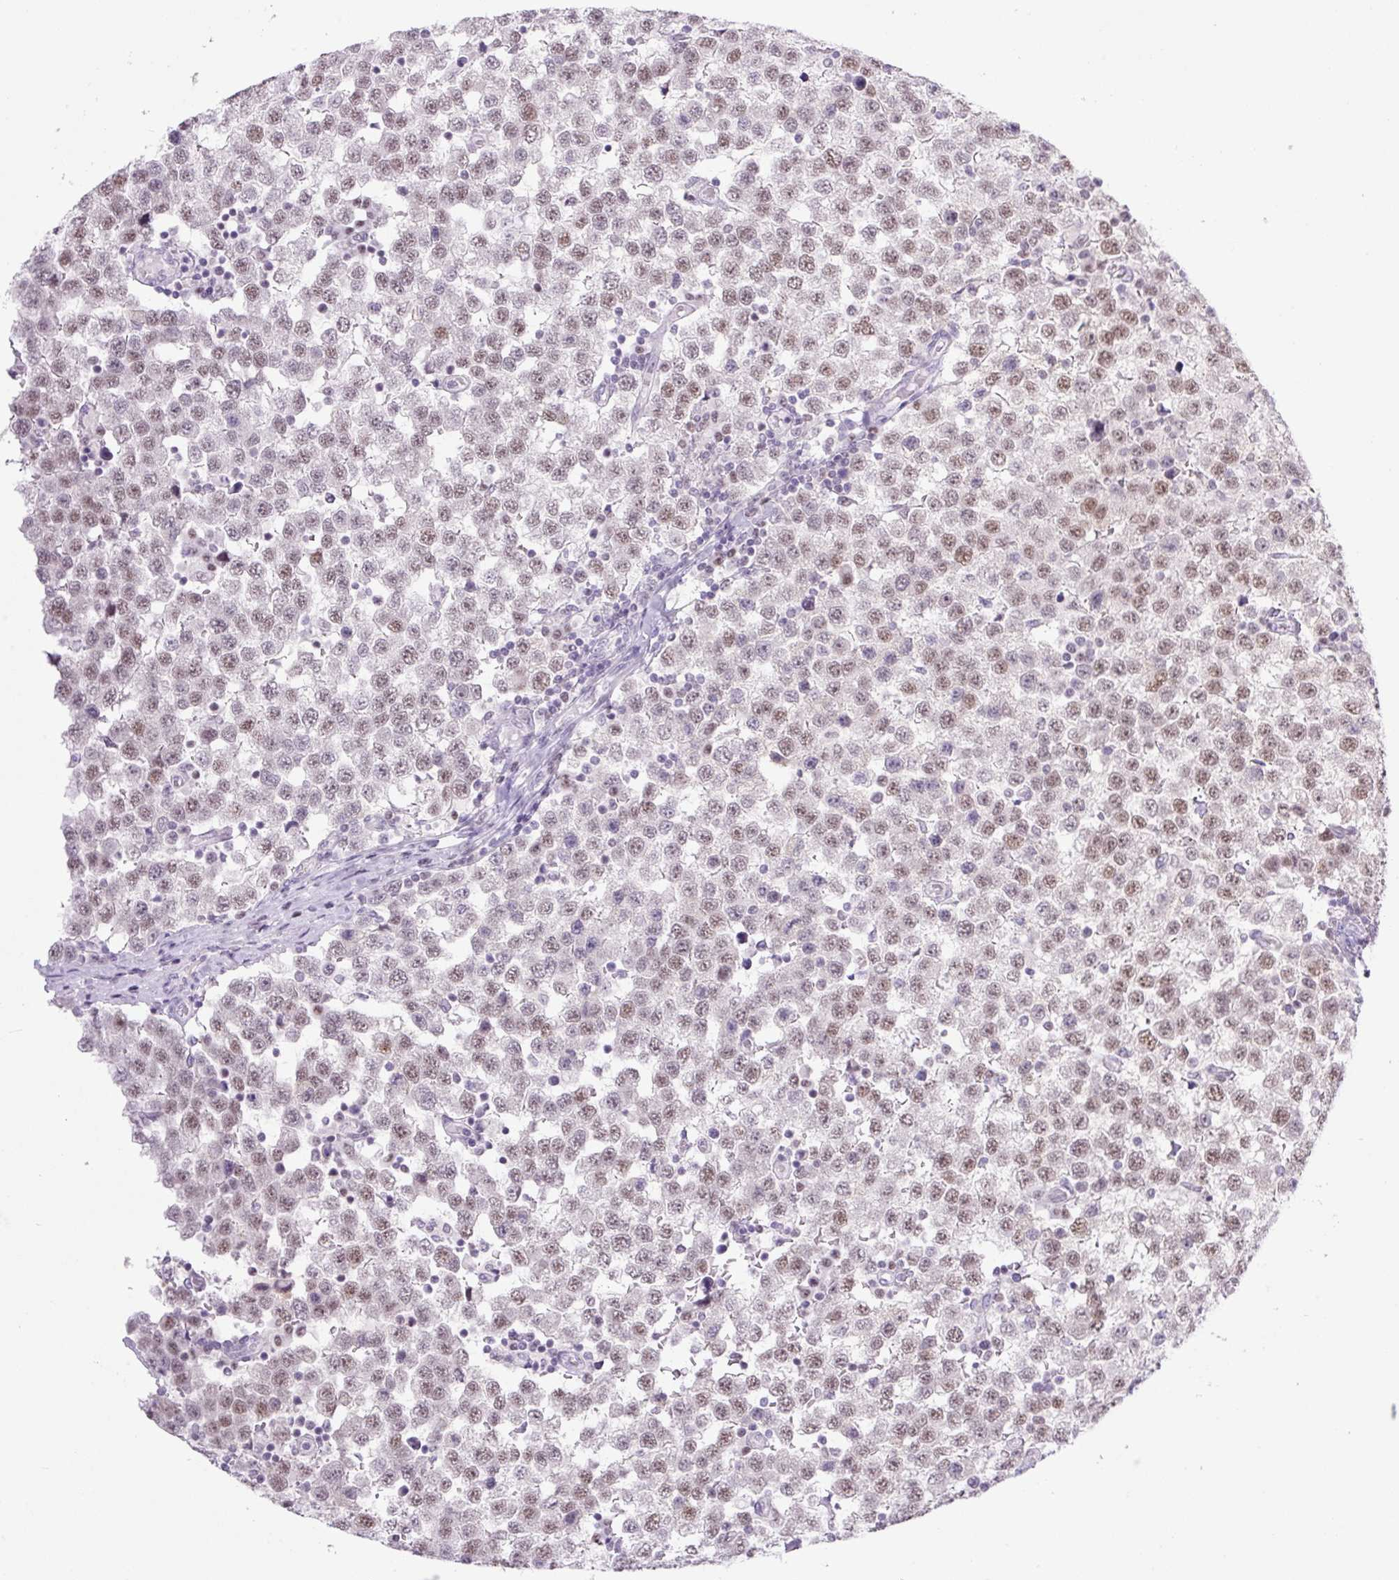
{"staining": {"intensity": "moderate", "quantity": ">75%", "location": "nuclear"}, "tissue": "testis cancer", "cell_type": "Tumor cells", "image_type": "cancer", "snomed": [{"axis": "morphology", "description": "Seminoma, NOS"}, {"axis": "topography", "description": "Testis"}], "caption": "IHC of human seminoma (testis) displays medium levels of moderate nuclear staining in about >75% of tumor cells. (Stains: DAB (3,3'-diaminobenzidine) in brown, nuclei in blue, Microscopy: brightfield microscopy at high magnification).", "gene": "TLE3", "patient": {"sex": "male", "age": 34}}